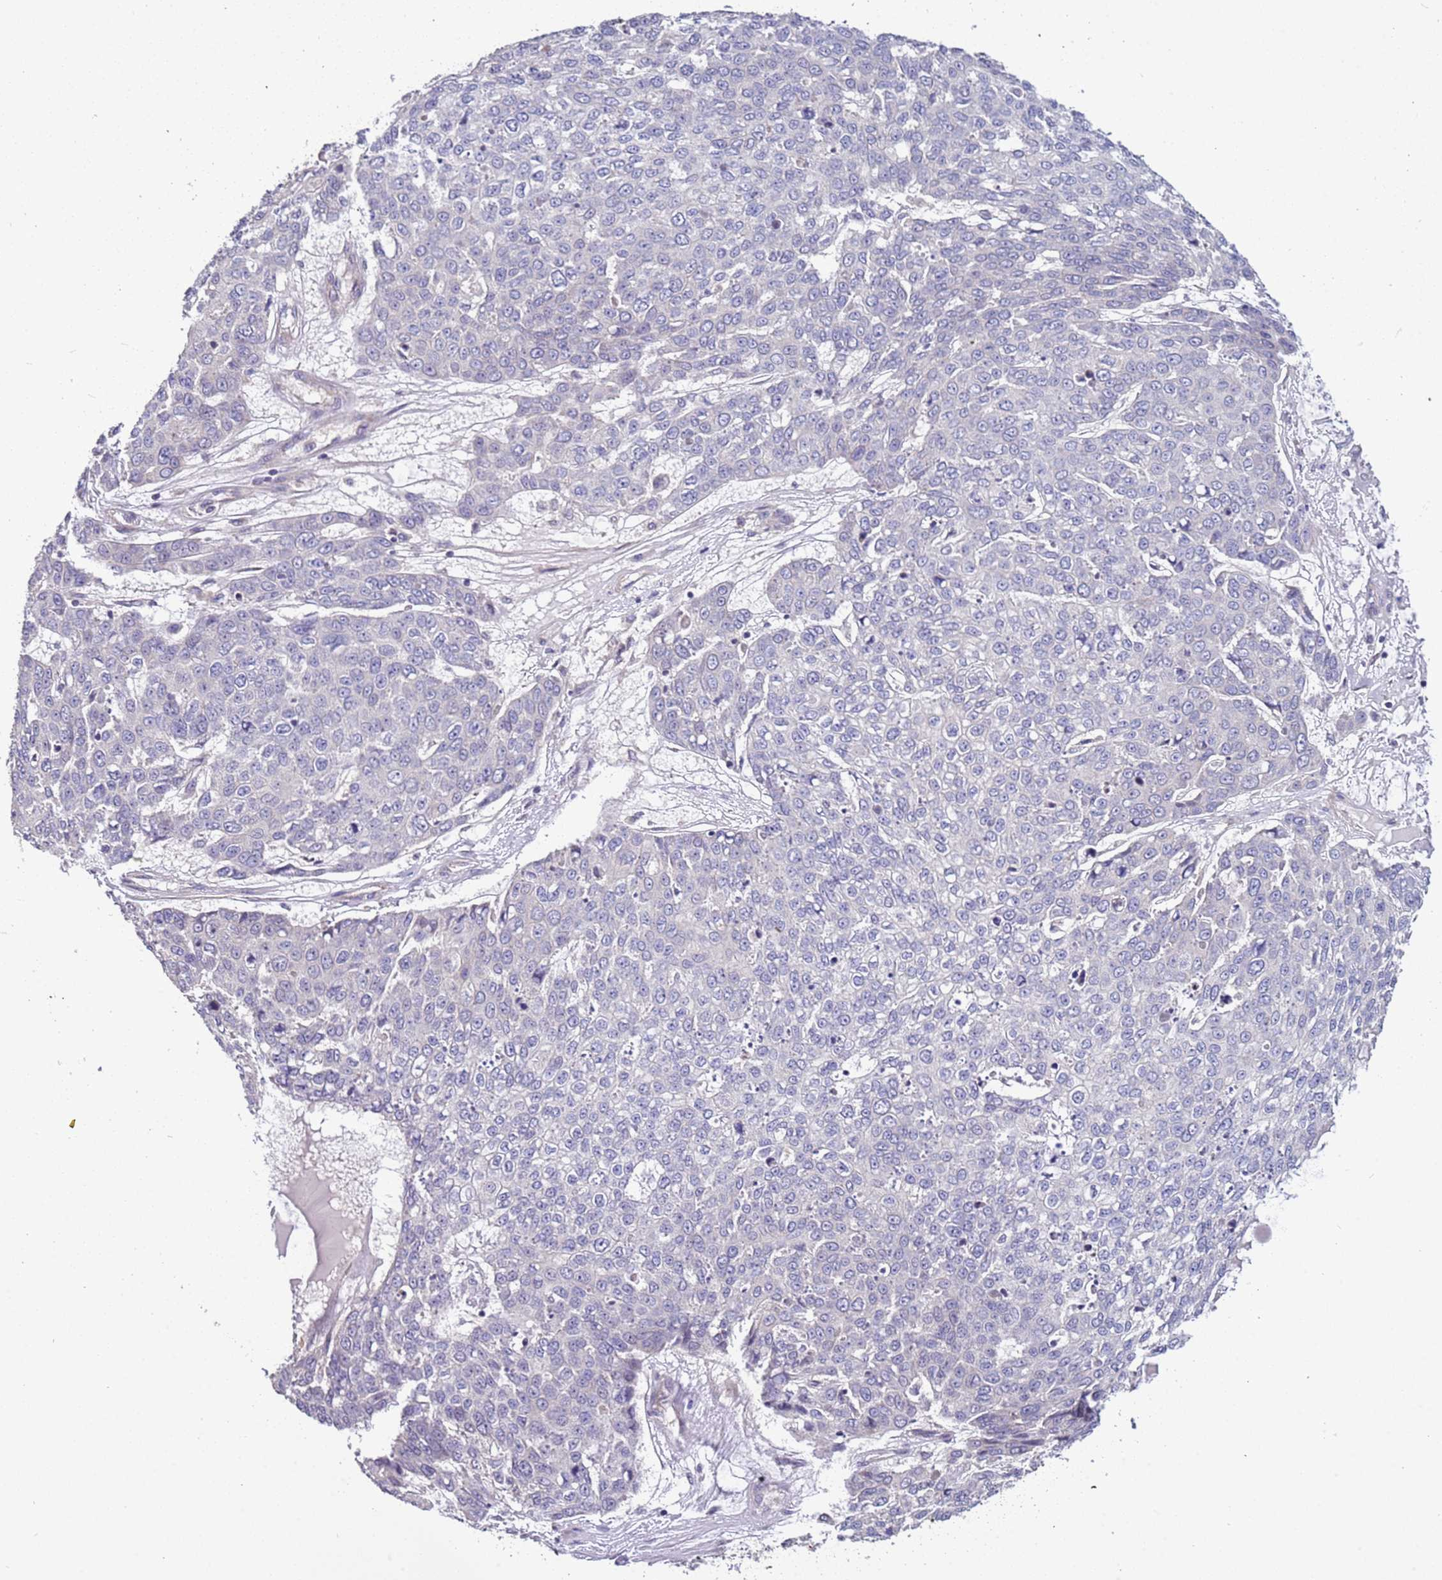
{"staining": {"intensity": "negative", "quantity": "none", "location": "none"}, "tissue": "skin cancer", "cell_type": "Tumor cells", "image_type": "cancer", "snomed": [{"axis": "morphology", "description": "Squamous cell carcinoma, NOS"}, {"axis": "topography", "description": "Skin"}], "caption": "Immunohistochemistry of skin cancer shows no positivity in tumor cells.", "gene": "LAMB4", "patient": {"sex": "male", "age": 71}}